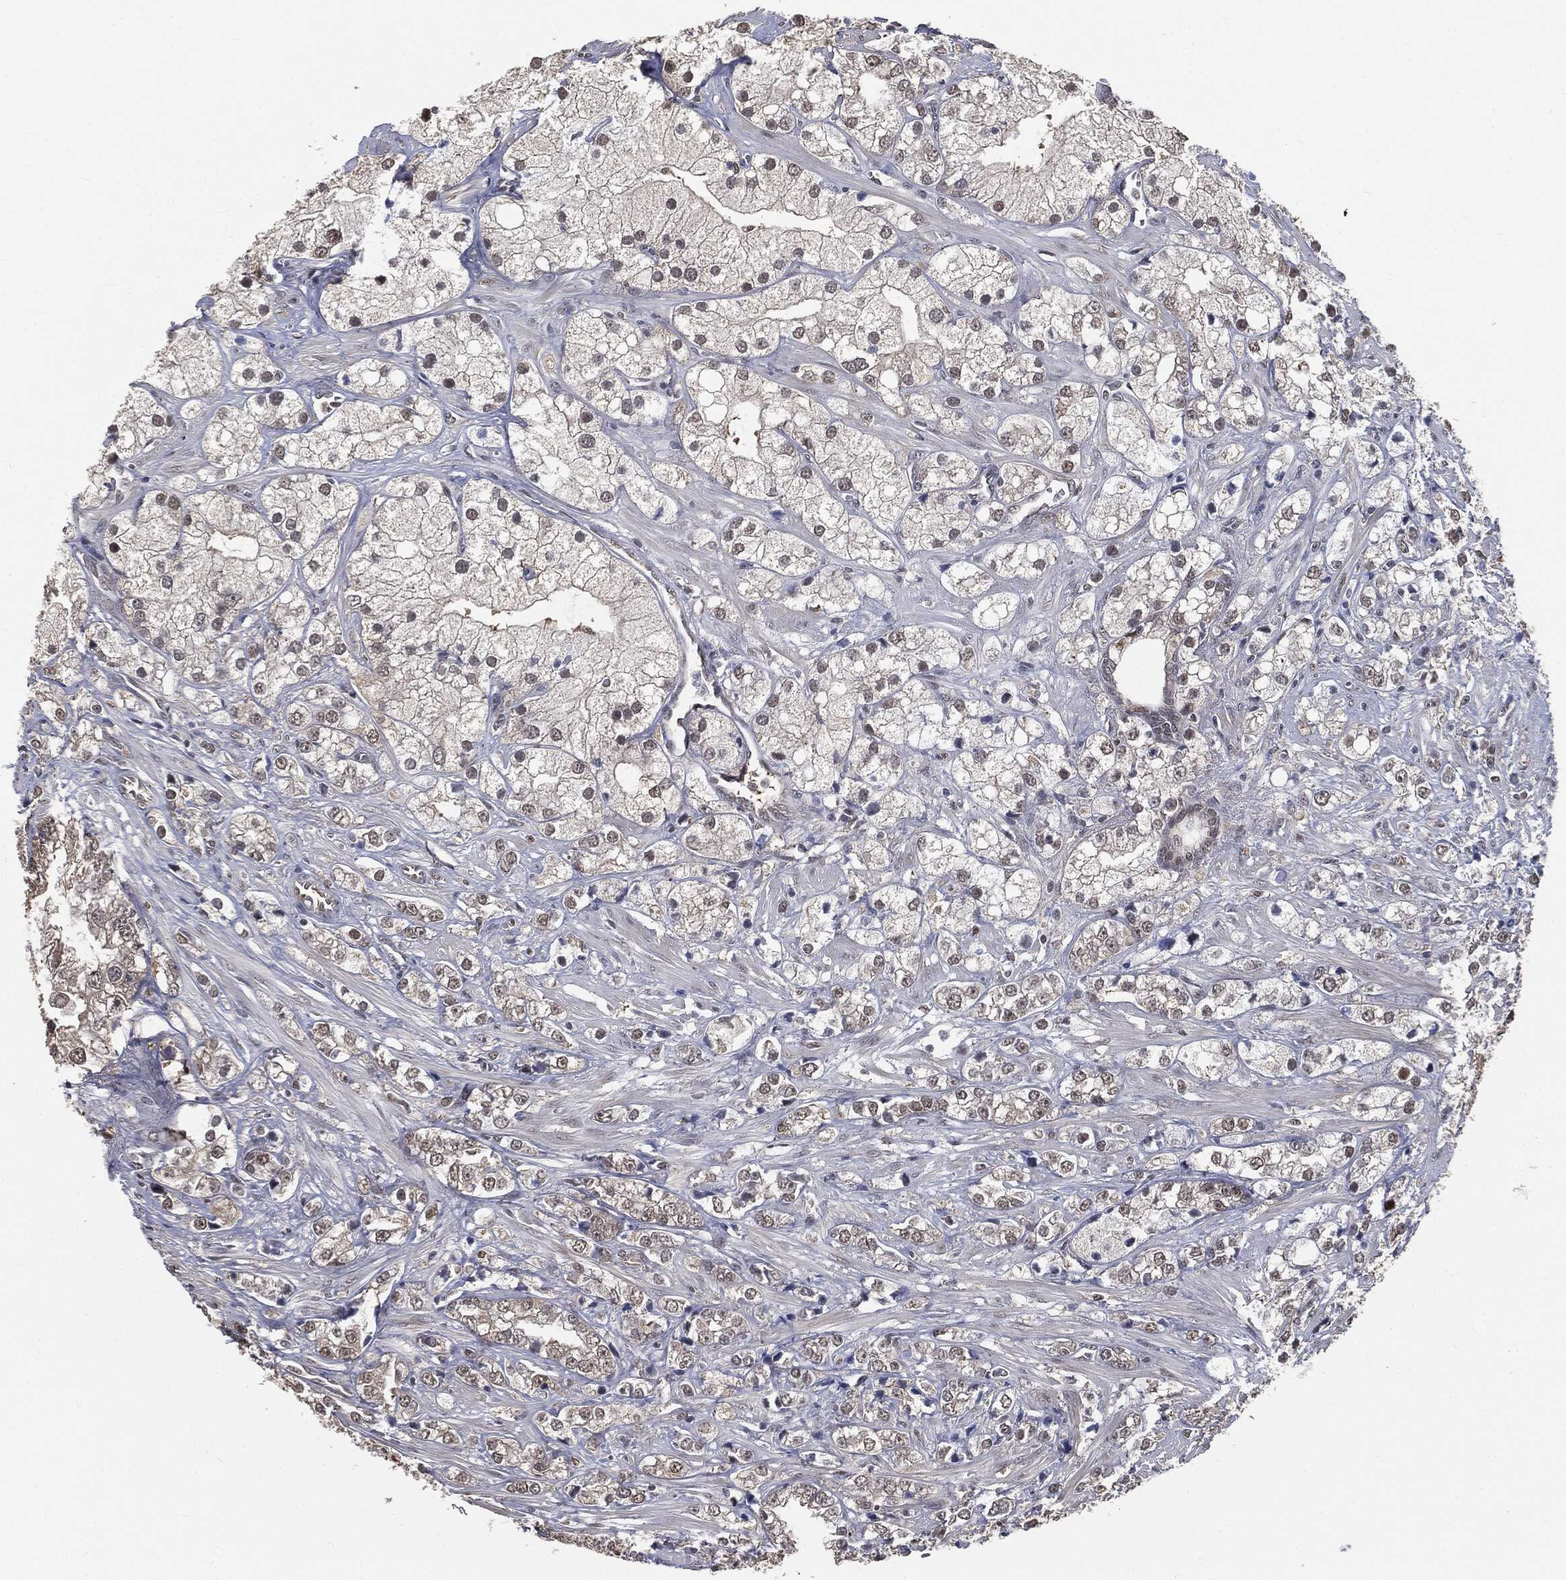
{"staining": {"intensity": "weak", "quantity": "<25%", "location": "cytoplasmic/membranous,nuclear"}, "tissue": "prostate cancer", "cell_type": "Tumor cells", "image_type": "cancer", "snomed": [{"axis": "morphology", "description": "Adenocarcinoma, NOS"}, {"axis": "topography", "description": "Prostate and seminal vesicle, NOS"}, {"axis": "topography", "description": "Prostate"}], "caption": "DAB immunohistochemical staining of prostate cancer exhibits no significant positivity in tumor cells.", "gene": "SHLD2", "patient": {"sex": "male", "age": 79}}